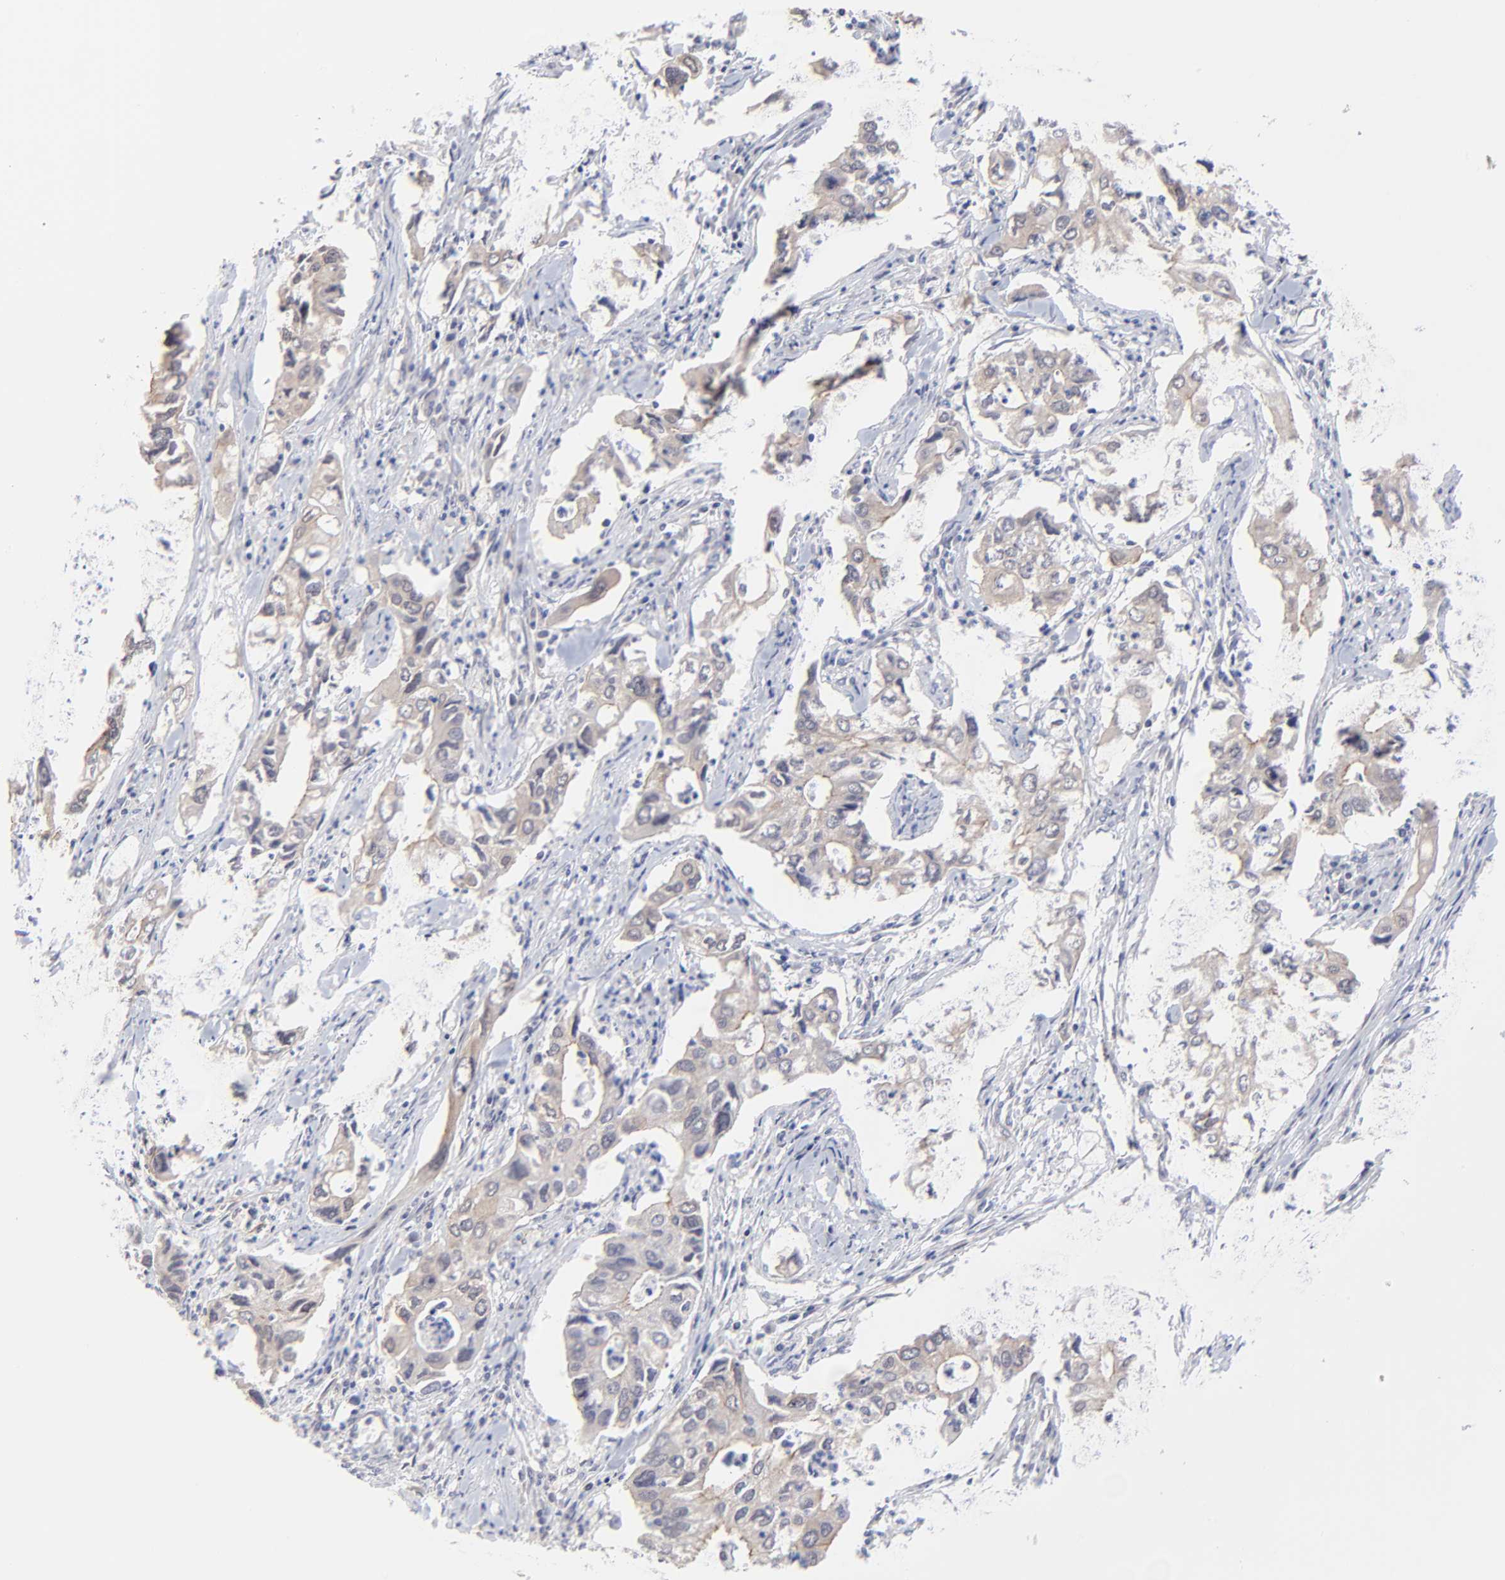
{"staining": {"intensity": "weak", "quantity": ">75%", "location": "cytoplasmic/membranous"}, "tissue": "lung cancer", "cell_type": "Tumor cells", "image_type": "cancer", "snomed": [{"axis": "morphology", "description": "Adenocarcinoma, NOS"}, {"axis": "topography", "description": "Lung"}], "caption": "Lung adenocarcinoma was stained to show a protein in brown. There is low levels of weak cytoplasmic/membranous staining in approximately >75% of tumor cells.", "gene": "FBXO8", "patient": {"sex": "male", "age": 48}}